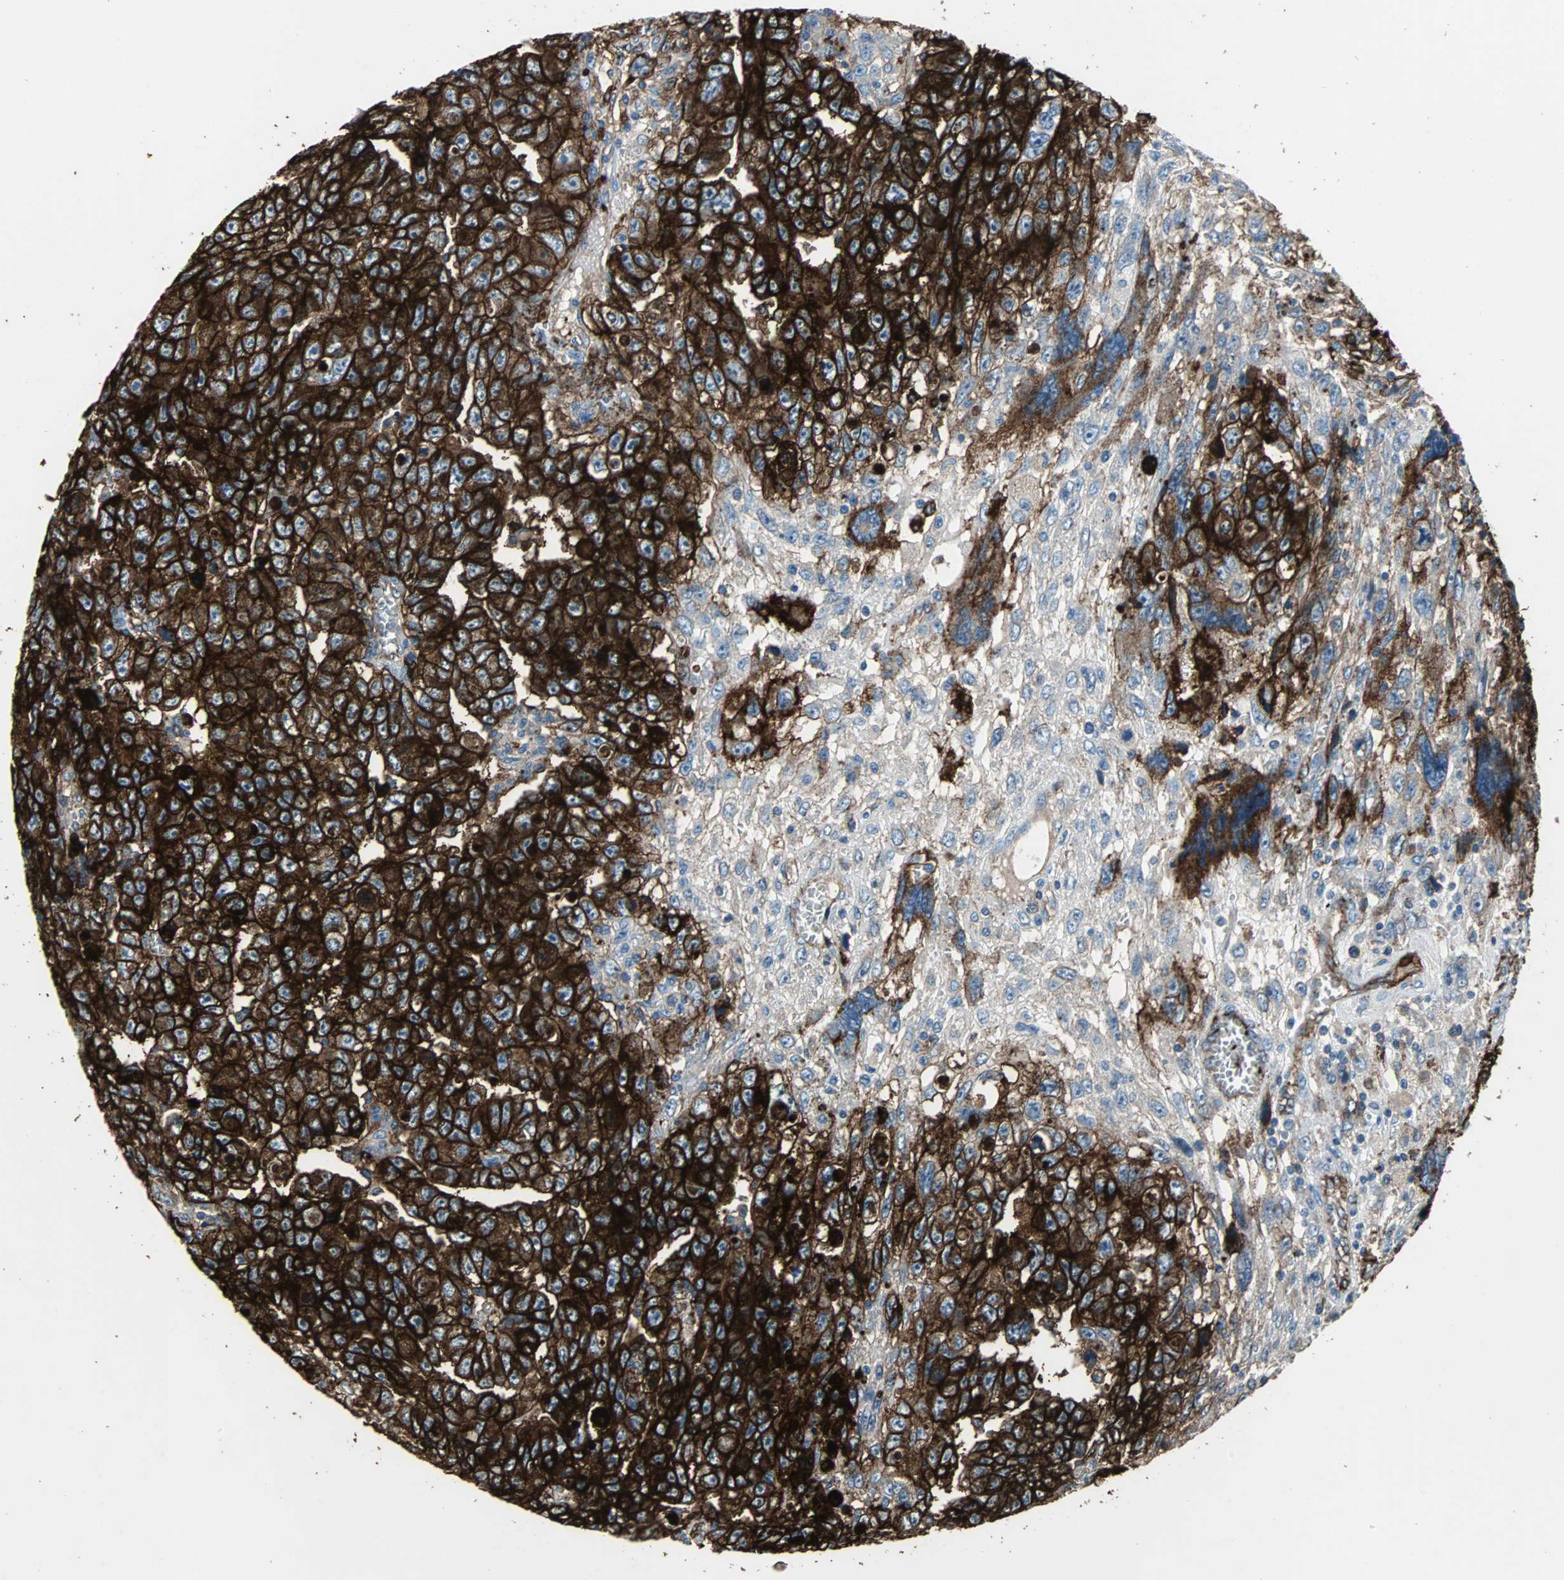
{"staining": {"intensity": "strong", "quantity": ">75%", "location": "cytoplasmic/membranous"}, "tissue": "testis cancer", "cell_type": "Tumor cells", "image_type": "cancer", "snomed": [{"axis": "morphology", "description": "Carcinoma, Embryonal, NOS"}, {"axis": "topography", "description": "Testis"}], "caption": "Immunohistochemical staining of human testis cancer (embryonal carcinoma) demonstrates strong cytoplasmic/membranous protein expression in about >75% of tumor cells.", "gene": "F11R", "patient": {"sex": "male", "age": 28}}